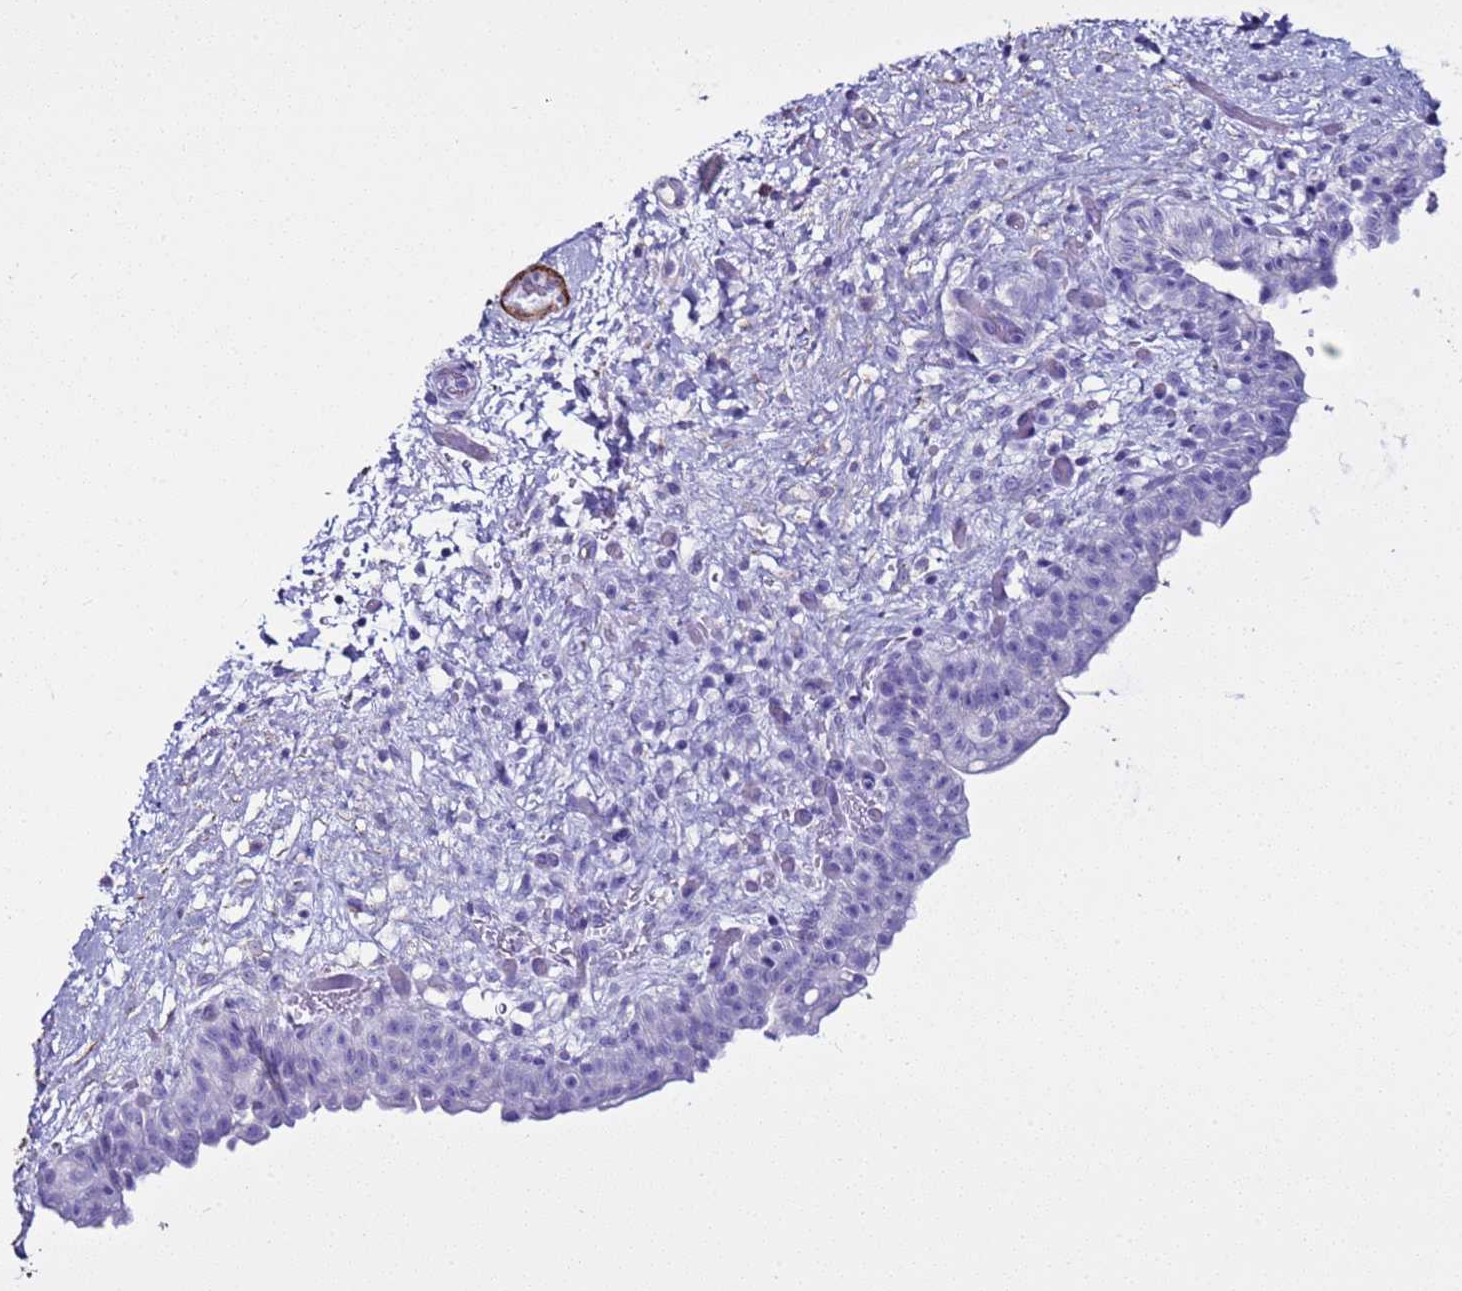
{"staining": {"intensity": "negative", "quantity": "none", "location": "none"}, "tissue": "urinary bladder", "cell_type": "Urothelial cells", "image_type": "normal", "snomed": [{"axis": "morphology", "description": "Normal tissue, NOS"}, {"axis": "topography", "description": "Urinary bladder"}], "caption": "An image of urinary bladder stained for a protein demonstrates no brown staining in urothelial cells.", "gene": "LCMT1", "patient": {"sex": "male", "age": 69}}